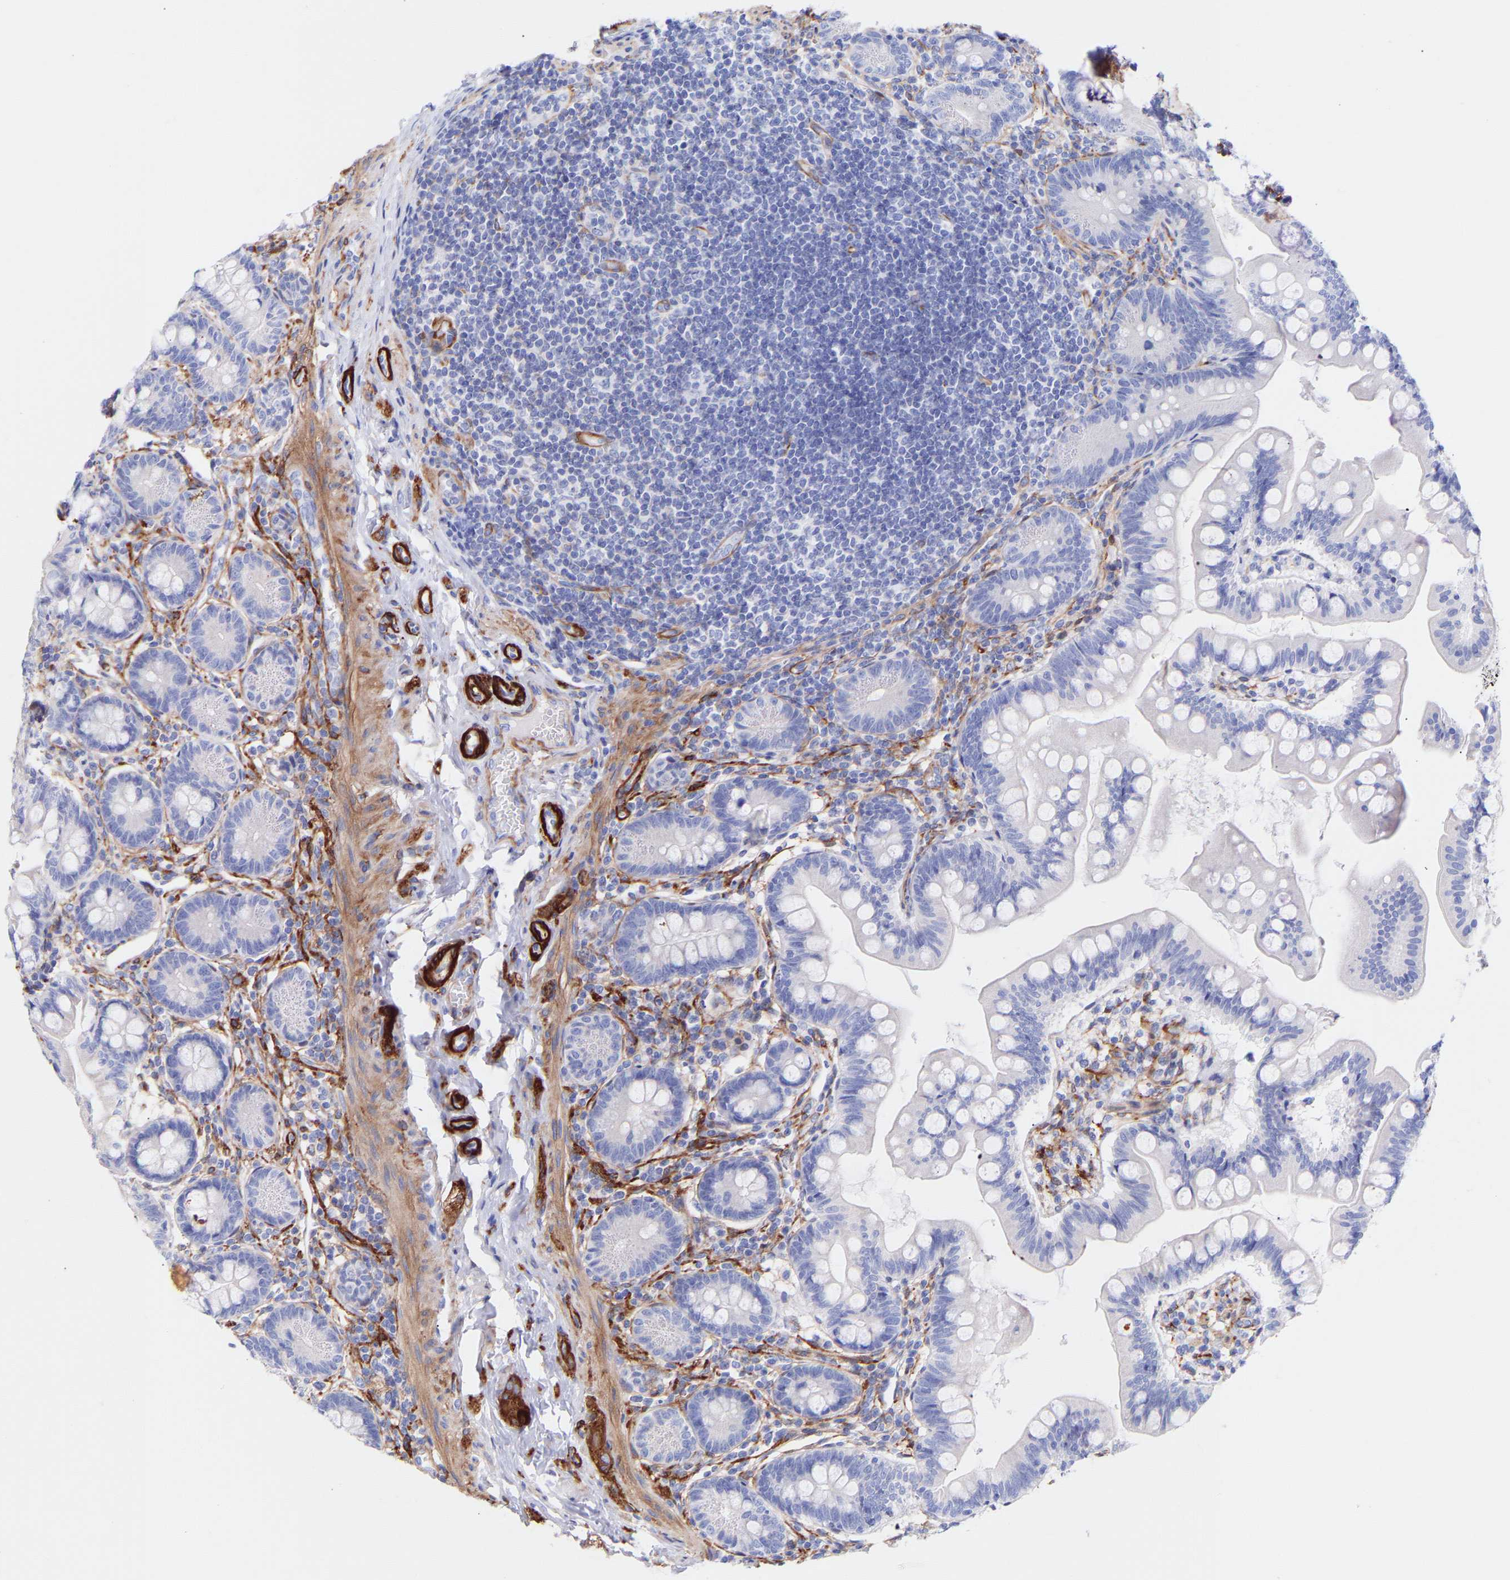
{"staining": {"intensity": "negative", "quantity": "none", "location": "none"}, "tissue": "small intestine", "cell_type": "Glandular cells", "image_type": "normal", "snomed": [{"axis": "morphology", "description": "Normal tissue, NOS"}, {"axis": "topography", "description": "Small intestine"}], "caption": "The micrograph reveals no staining of glandular cells in unremarkable small intestine.", "gene": "AMPH", "patient": {"sex": "male", "age": 7}}